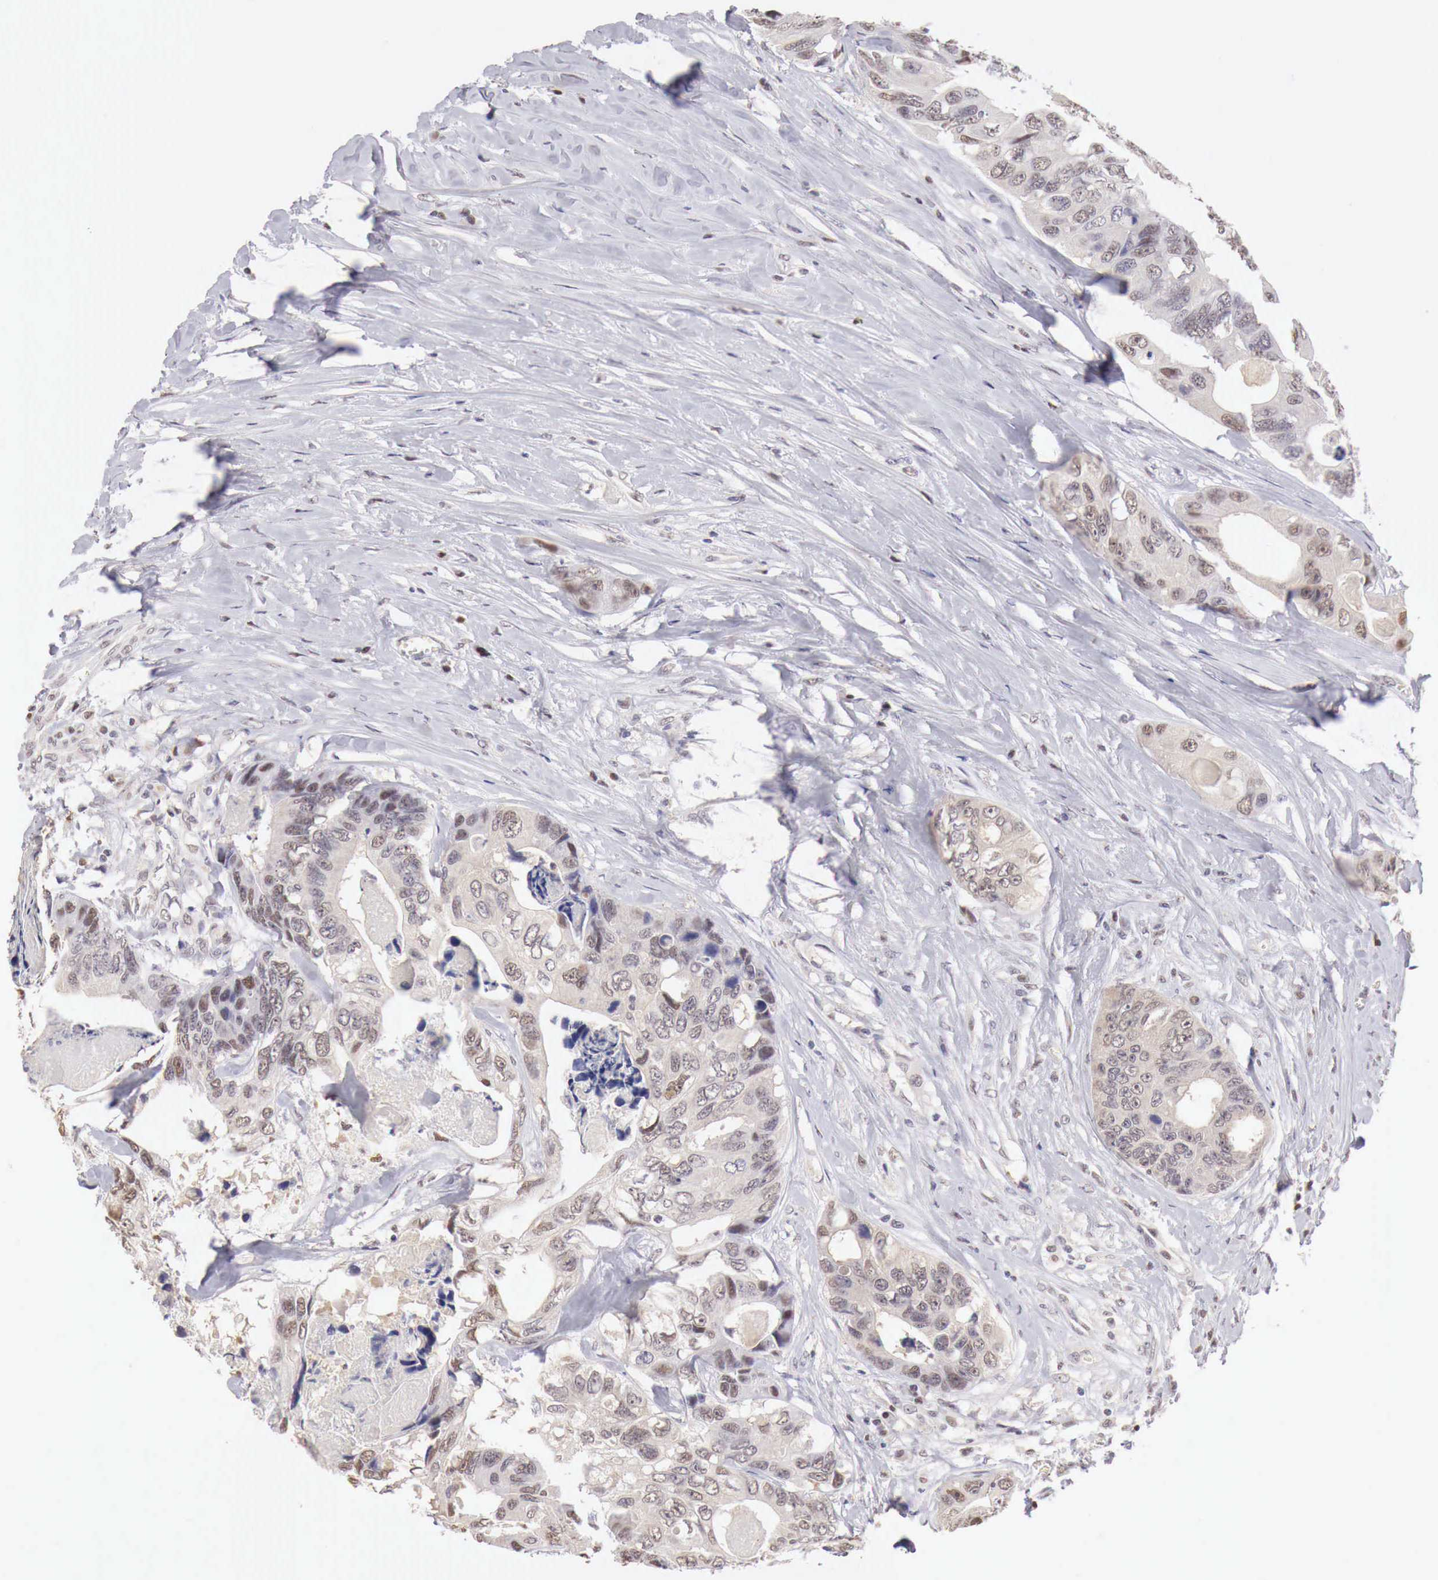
{"staining": {"intensity": "moderate", "quantity": "25%-75%", "location": "nuclear"}, "tissue": "colorectal cancer", "cell_type": "Tumor cells", "image_type": "cancer", "snomed": [{"axis": "morphology", "description": "Adenocarcinoma, NOS"}, {"axis": "topography", "description": "Colon"}], "caption": "Human adenocarcinoma (colorectal) stained for a protein (brown) reveals moderate nuclear positive positivity in about 25%-75% of tumor cells.", "gene": "UBA1", "patient": {"sex": "female", "age": 86}}